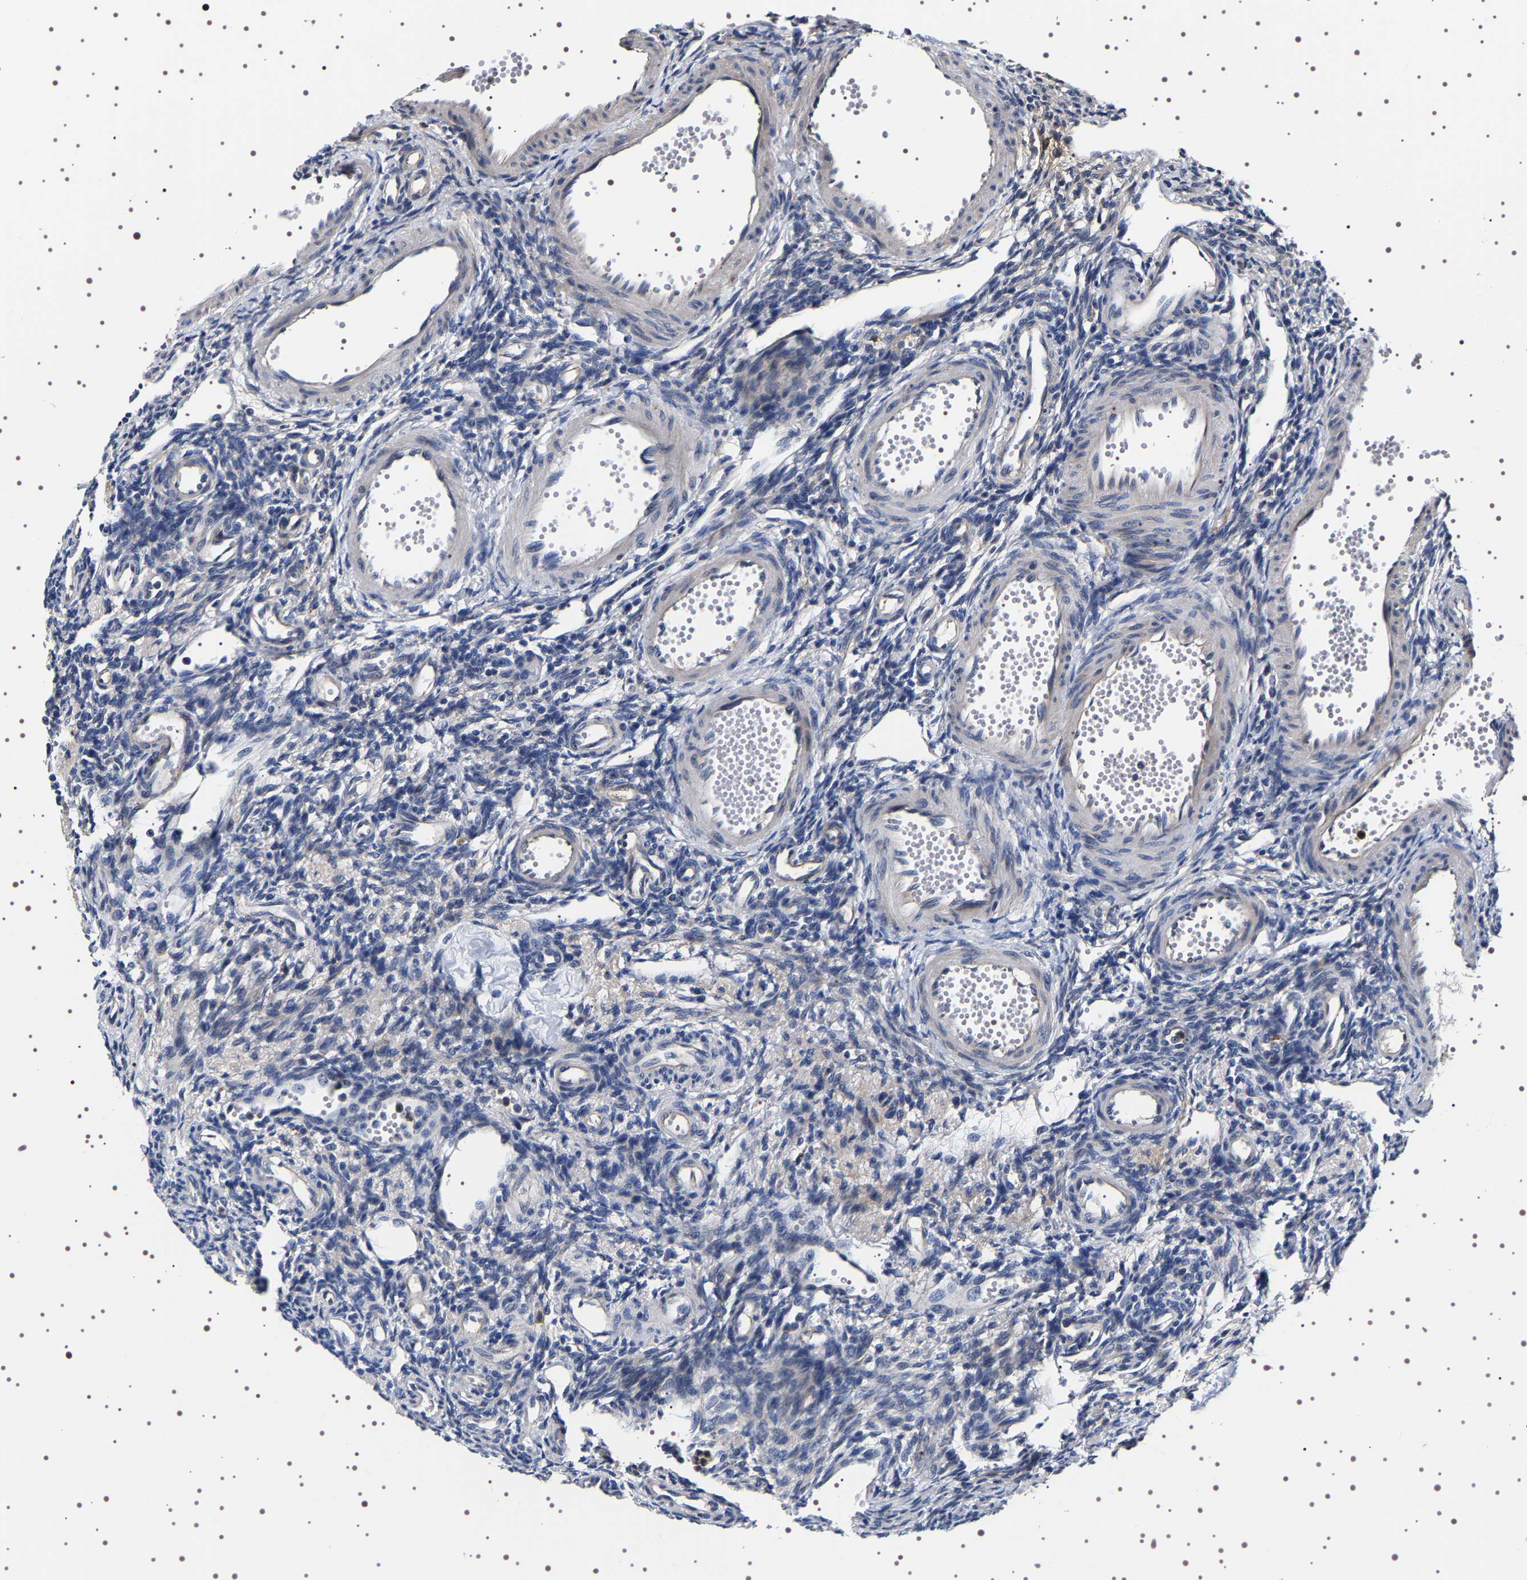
{"staining": {"intensity": "negative", "quantity": "none", "location": "none"}, "tissue": "ovary", "cell_type": "Follicle cells", "image_type": "normal", "snomed": [{"axis": "morphology", "description": "Normal tissue, NOS"}, {"axis": "topography", "description": "Ovary"}], "caption": "This is an IHC image of normal human ovary. There is no expression in follicle cells.", "gene": "ALPL", "patient": {"sex": "female", "age": 33}}